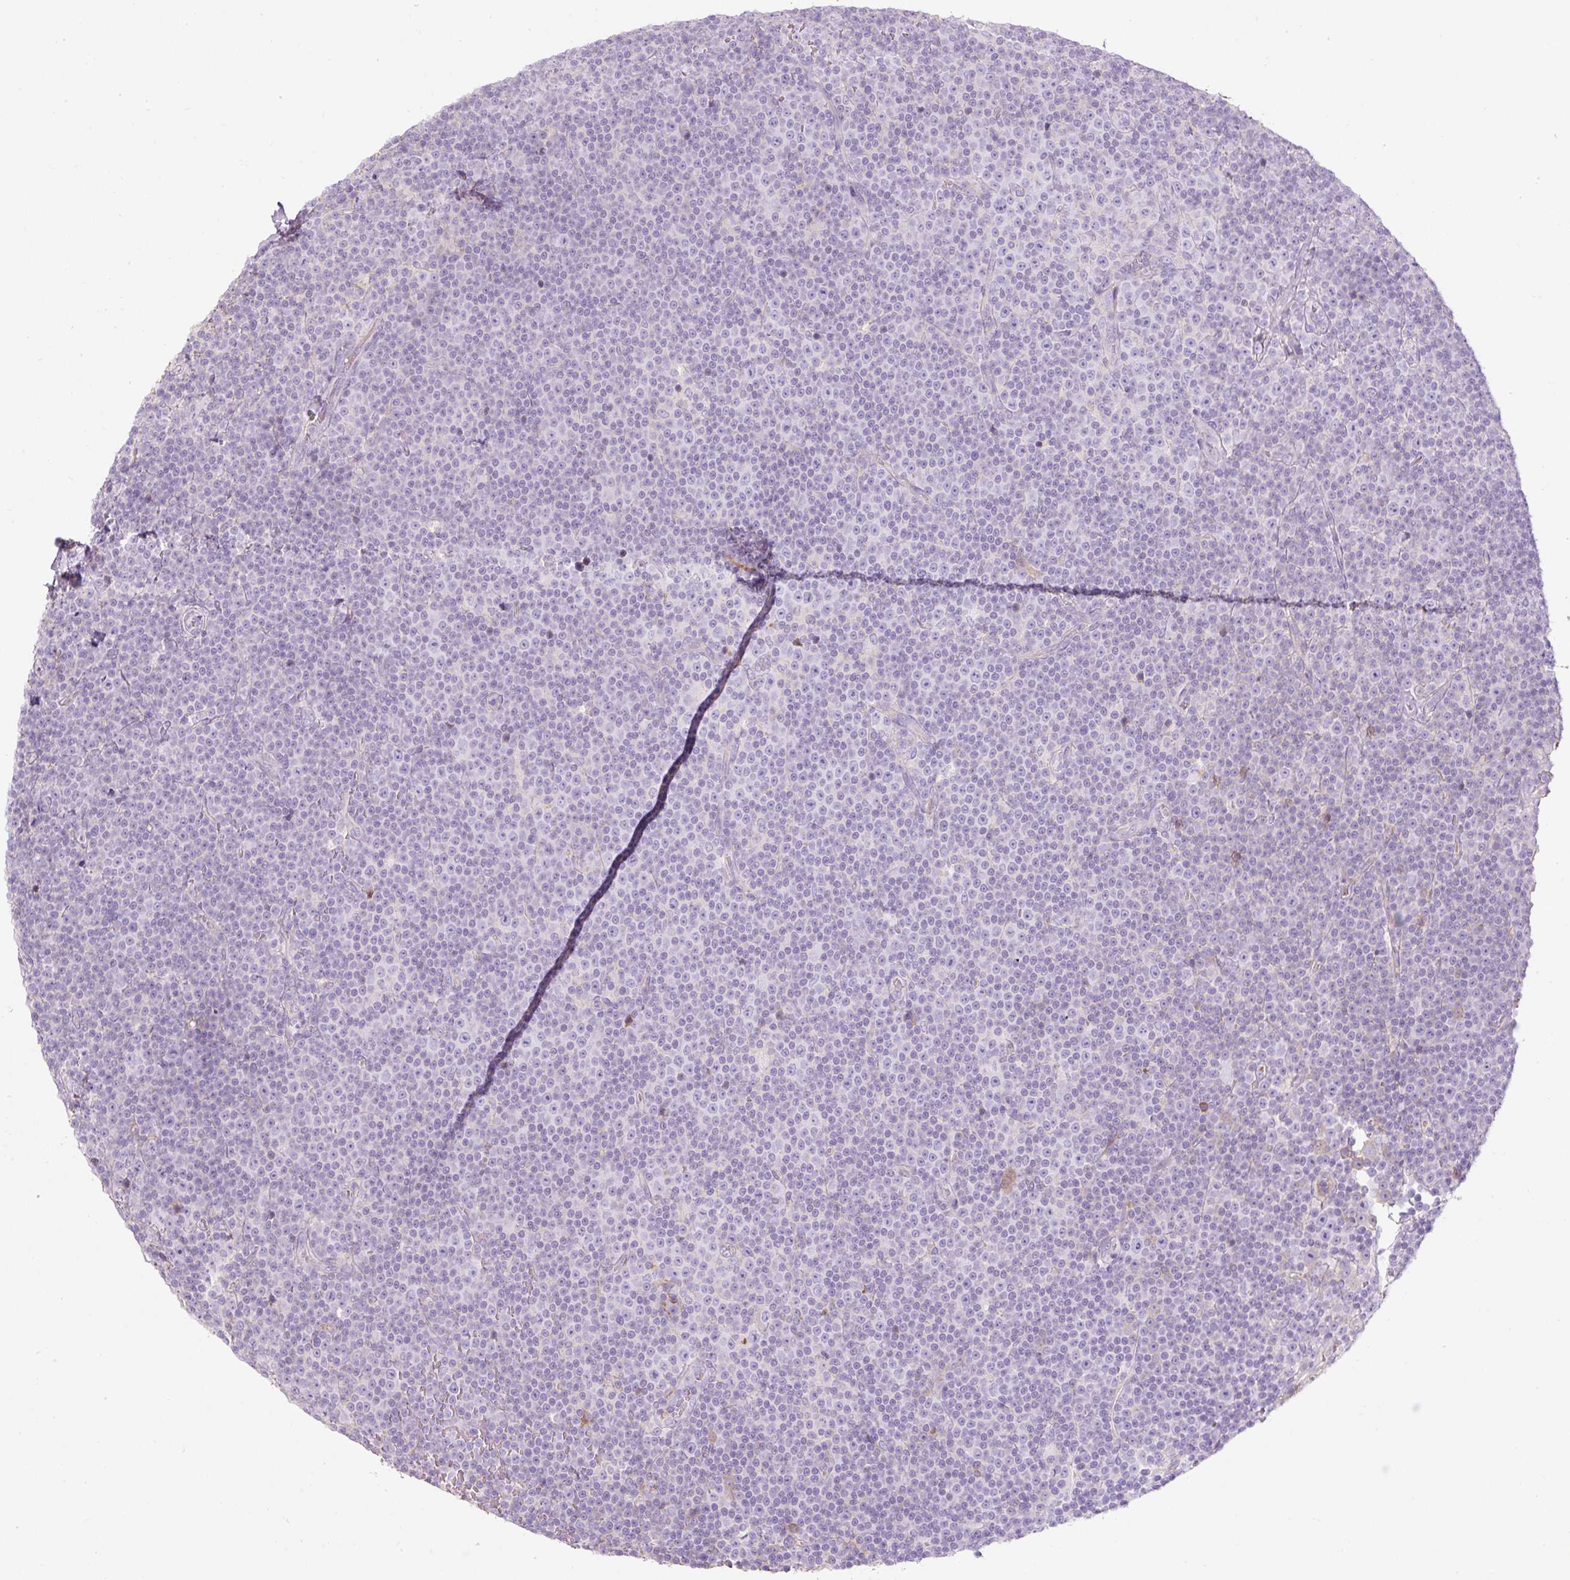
{"staining": {"intensity": "negative", "quantity": "none", "location": "none"}, "tissue": "lymphoma", "cell_type": "Tumor cells", "image_type": "cancer", "snomed": [{"axis": "morphology", "description": "Malignant lymphoma, non-Hodgkin's type, Low grade"}, {"axis": "topography", "description": "Lymph node"}], "caption": "The image exhibits no significant staining in tumor cells of malignant lymphoma, non-Hodgkin's type (low-grade).", "gene": "APOA1", "patient": {"sex": "female", "age": 67}}